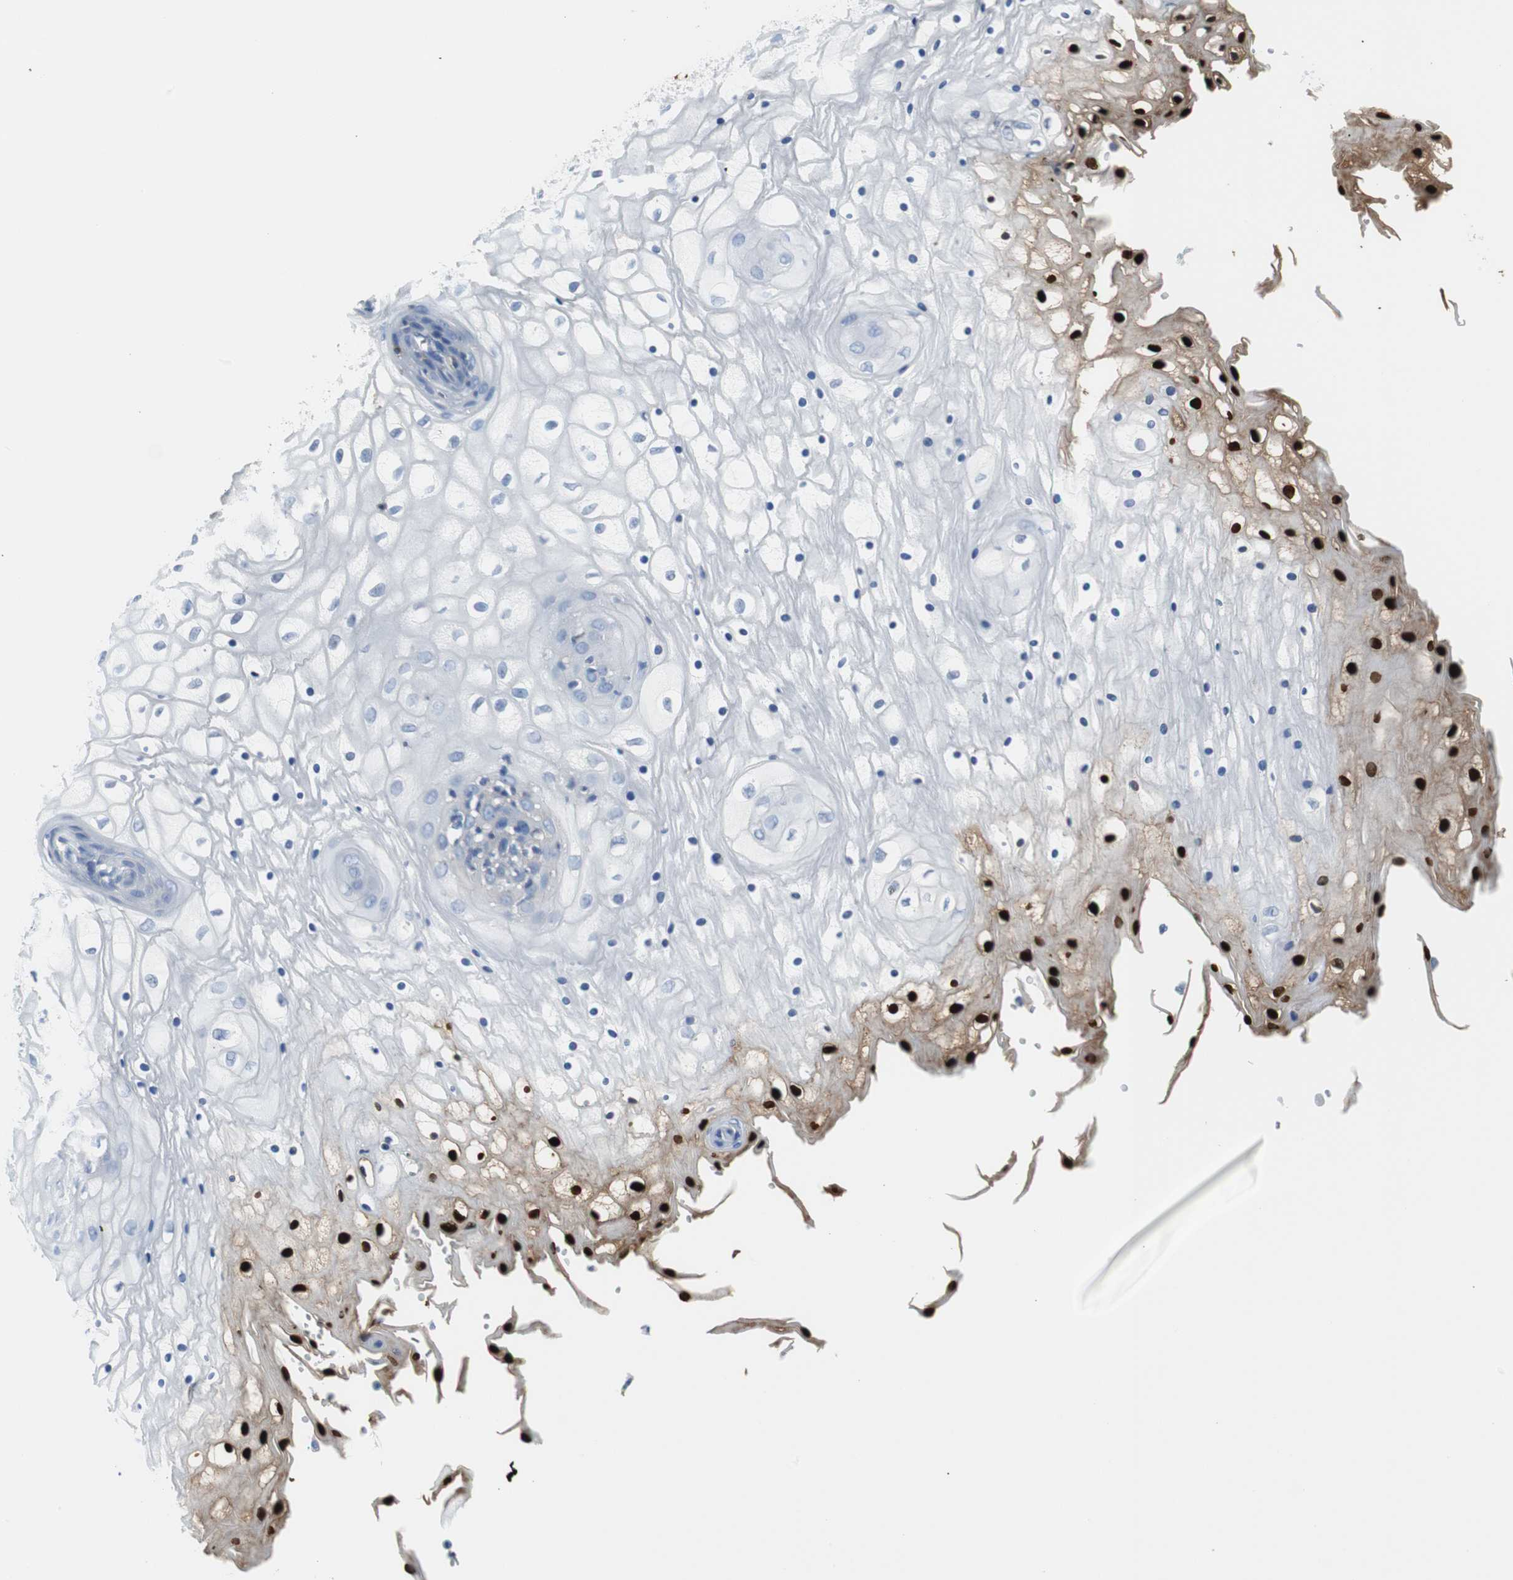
{"staining": {"intensity": "strong", "quantity": "<25%", "location": "cytoplasmic/membranous,nuclear"}, "tissue": "vagina", "cell_type": "Squamous epithelial cells", "image_type": "normal", "snomed": [{"axis": "morphology", "description": "Normal tissue, NOS"}, {"axis": "topography", "description": "Vagina"}], "caption": "The image shows immunohistochemical staining of unremarkable vagina. There is strong cytoplasmic/membranous,nuclear expression is appreciated in about <25% of squamous epithelial cells.", "gene": "APCS", "patient": {"sex": "female", "age": 34}}